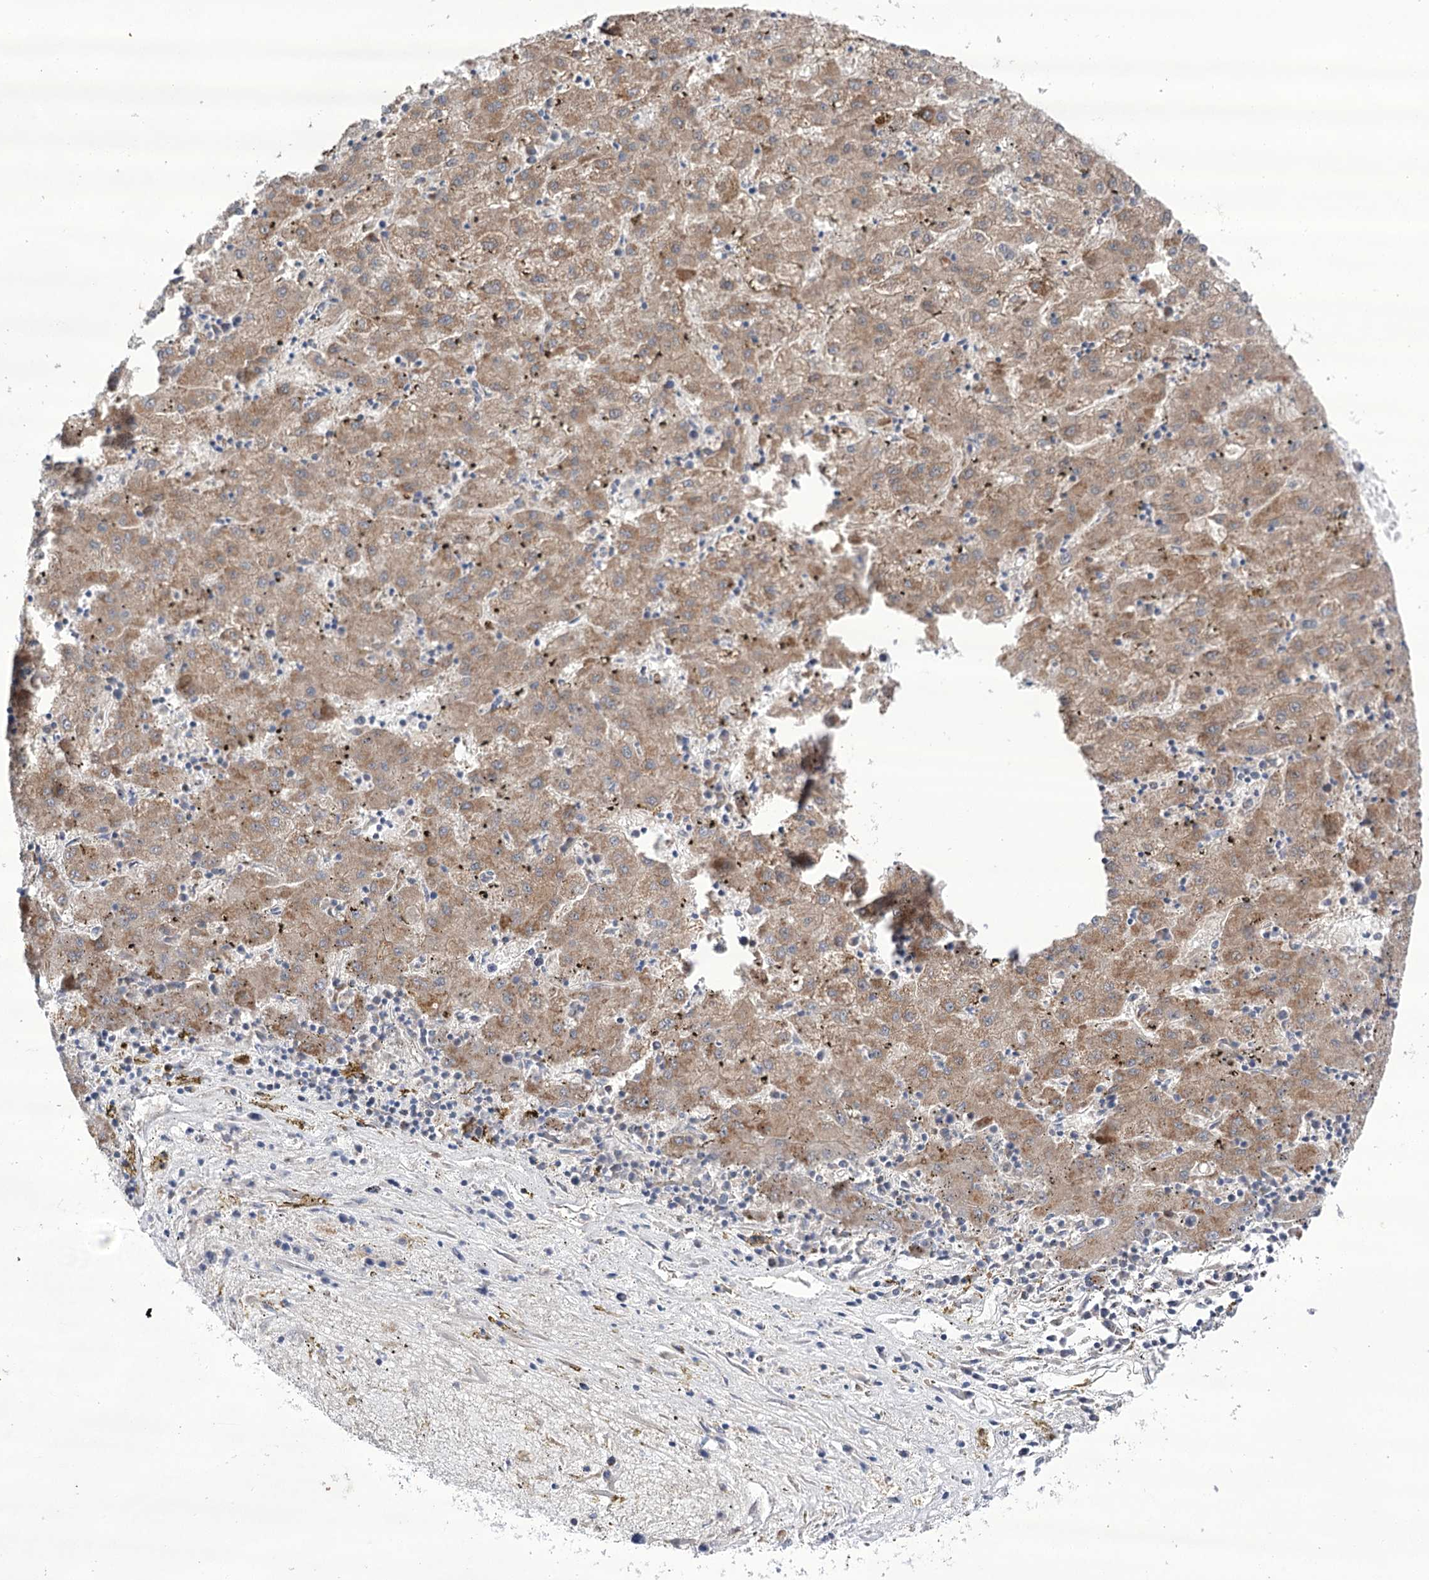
{"staining": {"intensity": "moderate", "quantity": ">75%", "location": "cytoplasmic/membranous"}, "tissue": "liver cancer", "cell_type": "Tumor cells", "image_type": "cancer", "snomed": [{"axis": "morphology", "description": "Carcinoma, Hepatocellular, NOS"}, {"axis": "topography", "description": "Liver"}], "caption": "This image shows liver cancer (hepatocellular carcinoma) stained with immunohistochemistry to label a protein in brown. The cytoplasmic/membranous of tumor cells show moderate positivity for the protein. Nuclei are counter-stained blue.", "gene": "ECHDC3", "patient": {"sex": "male", "age": 72}}